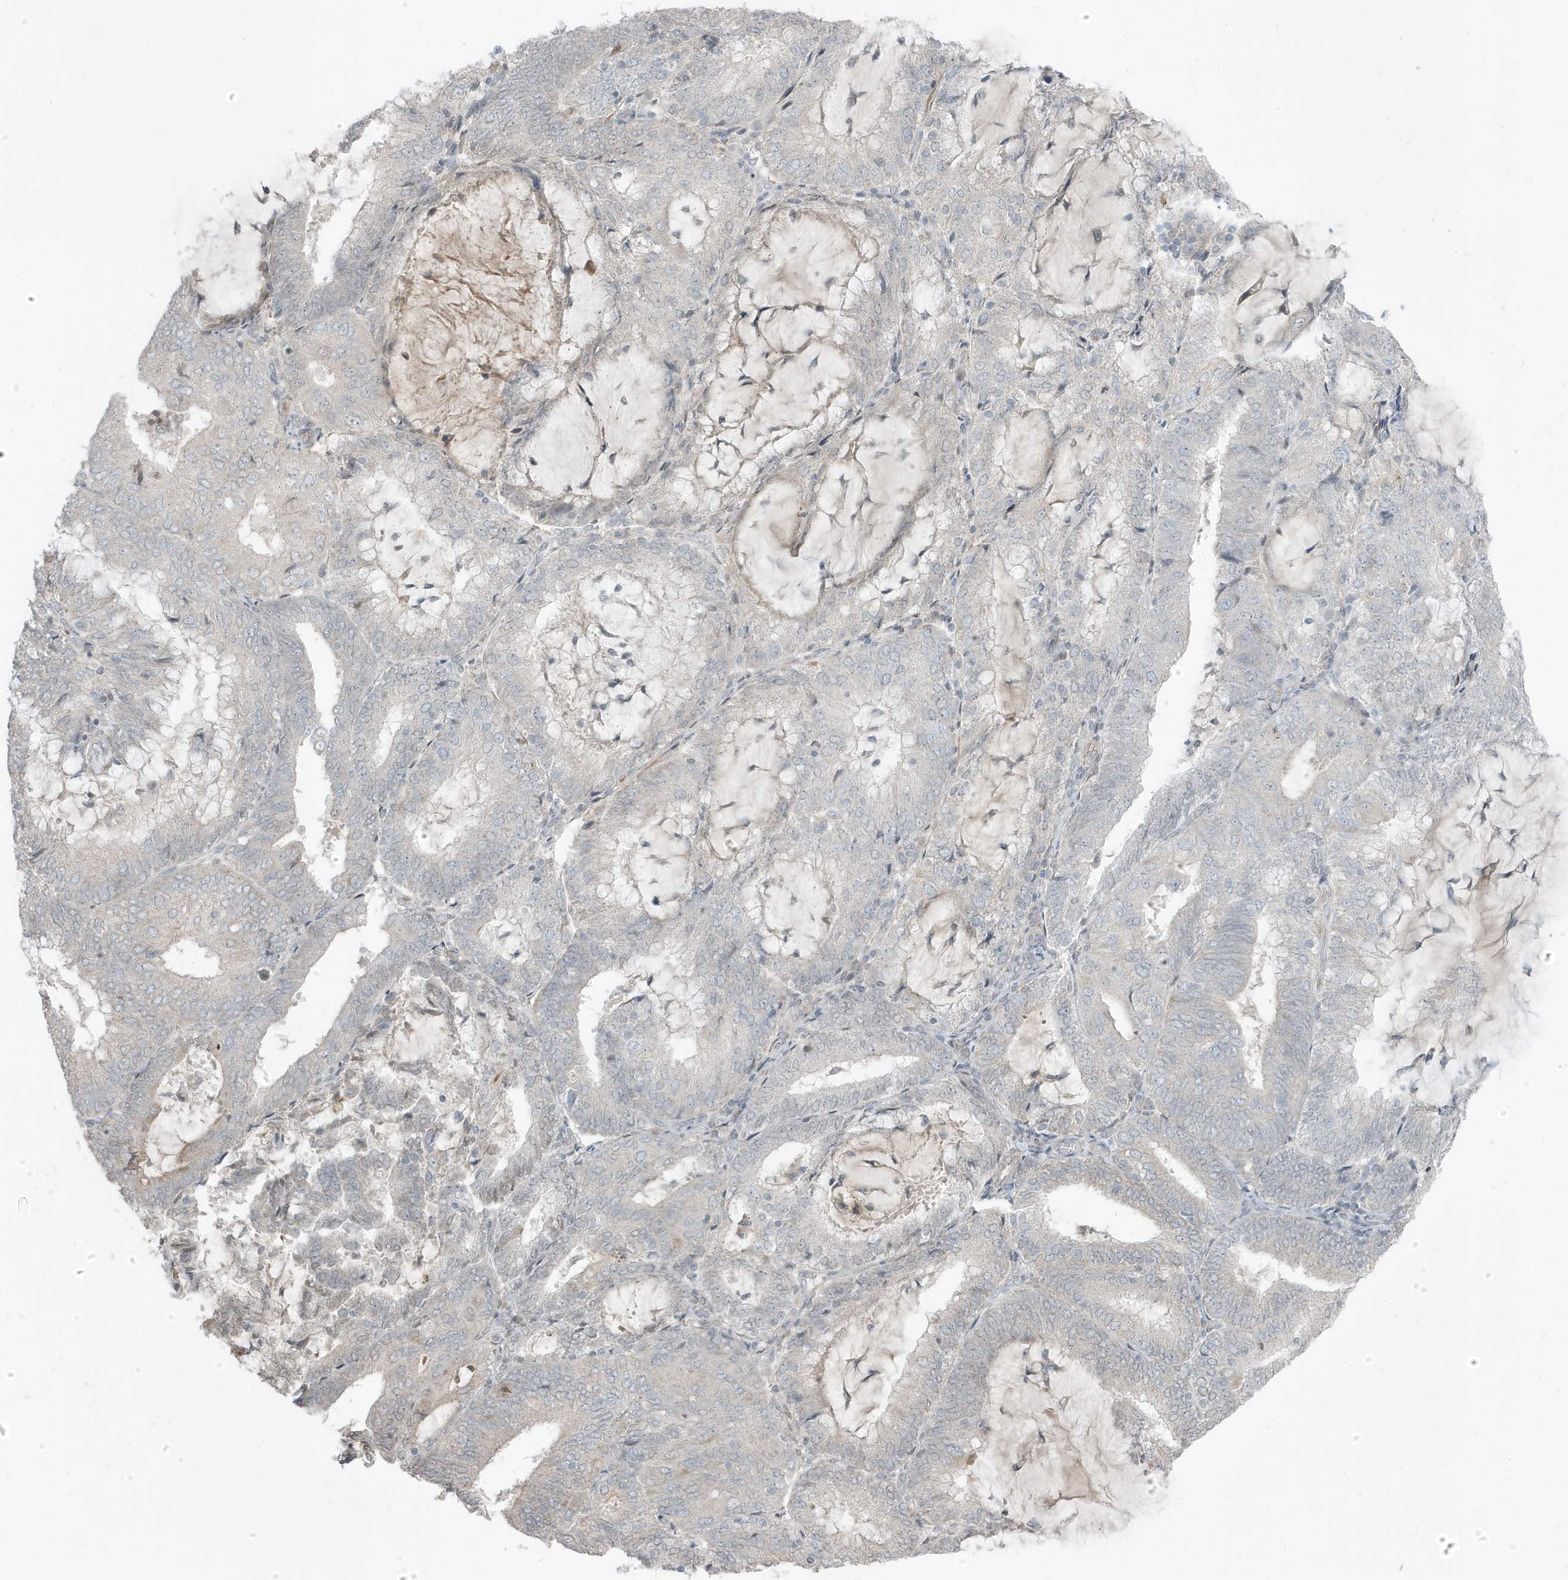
{"staining": {"intensity": "negative", "quantity": "none", "location": "none"}, "tissue": "endometrial cancer", "cell_type": "Tumor cells", "image_type": "cancer", "snomed": [{"axis": "morphology", "description": "Adenocarcinoma, NOS"}, {"axis": "topography", "description": "Endometrium"}], "caption": "Micrograph shows no significant protein expression in tumor cells of adenocarcinoma (endometrial).", "gene": "FNDC1", "patient": {"sex": "female", "age": 81}}